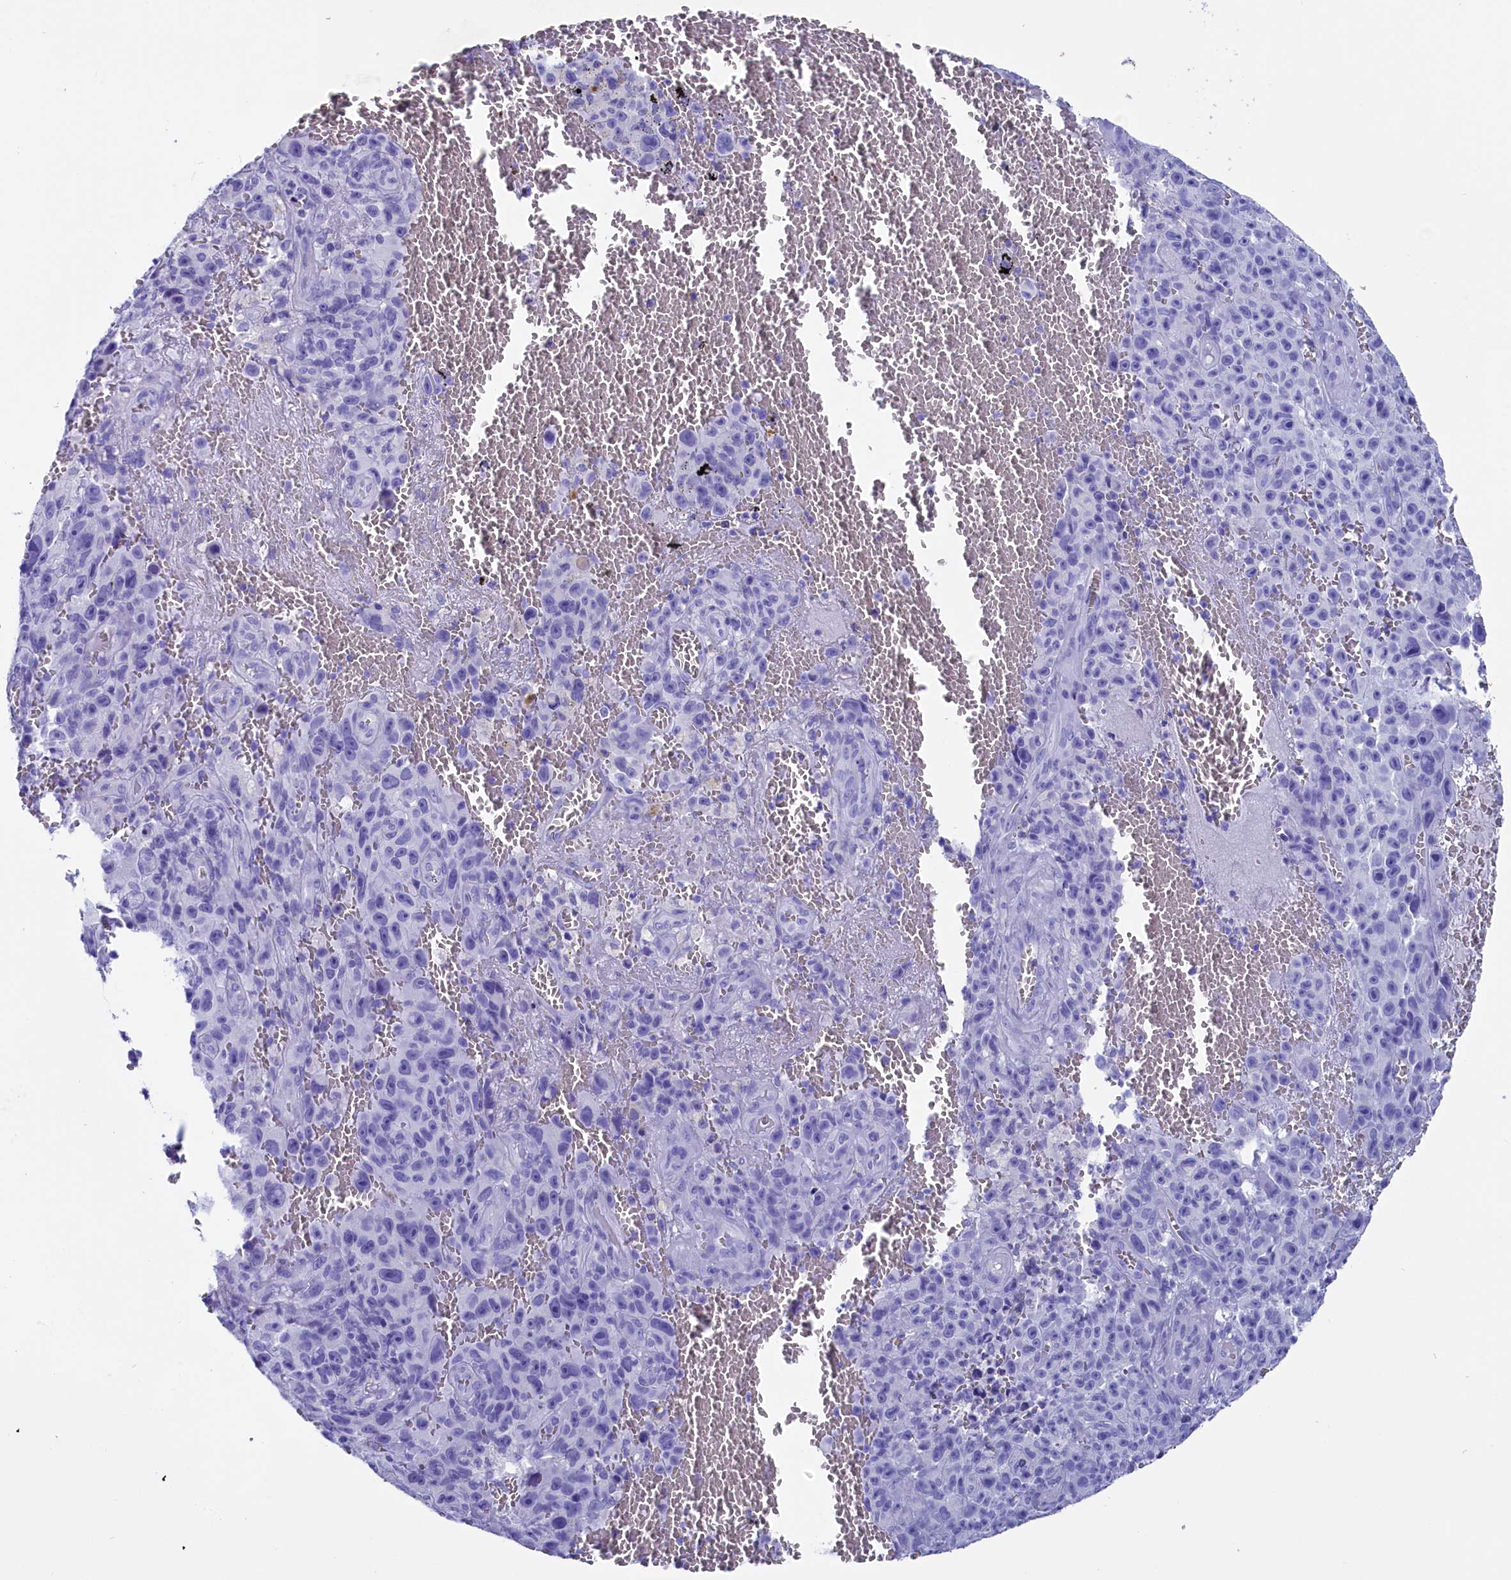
{"staining": {"intensity": "negative", "quantity": "none", "location": "none"}, "tissue": "melanoma", "cell_type": "Tumor cells", "image_type": "cancer", "snomed": [{"axis": "morphology", "description": "Malignant melanoma, NOS"}, {"axis": "topography", "description": "Skin"}], "caption": "This is an IHC image of malignant melanoma. There is no expression in tumor cells.", "gene": "ANKRD29", "patient": {"sex": "female", "age": 82}}